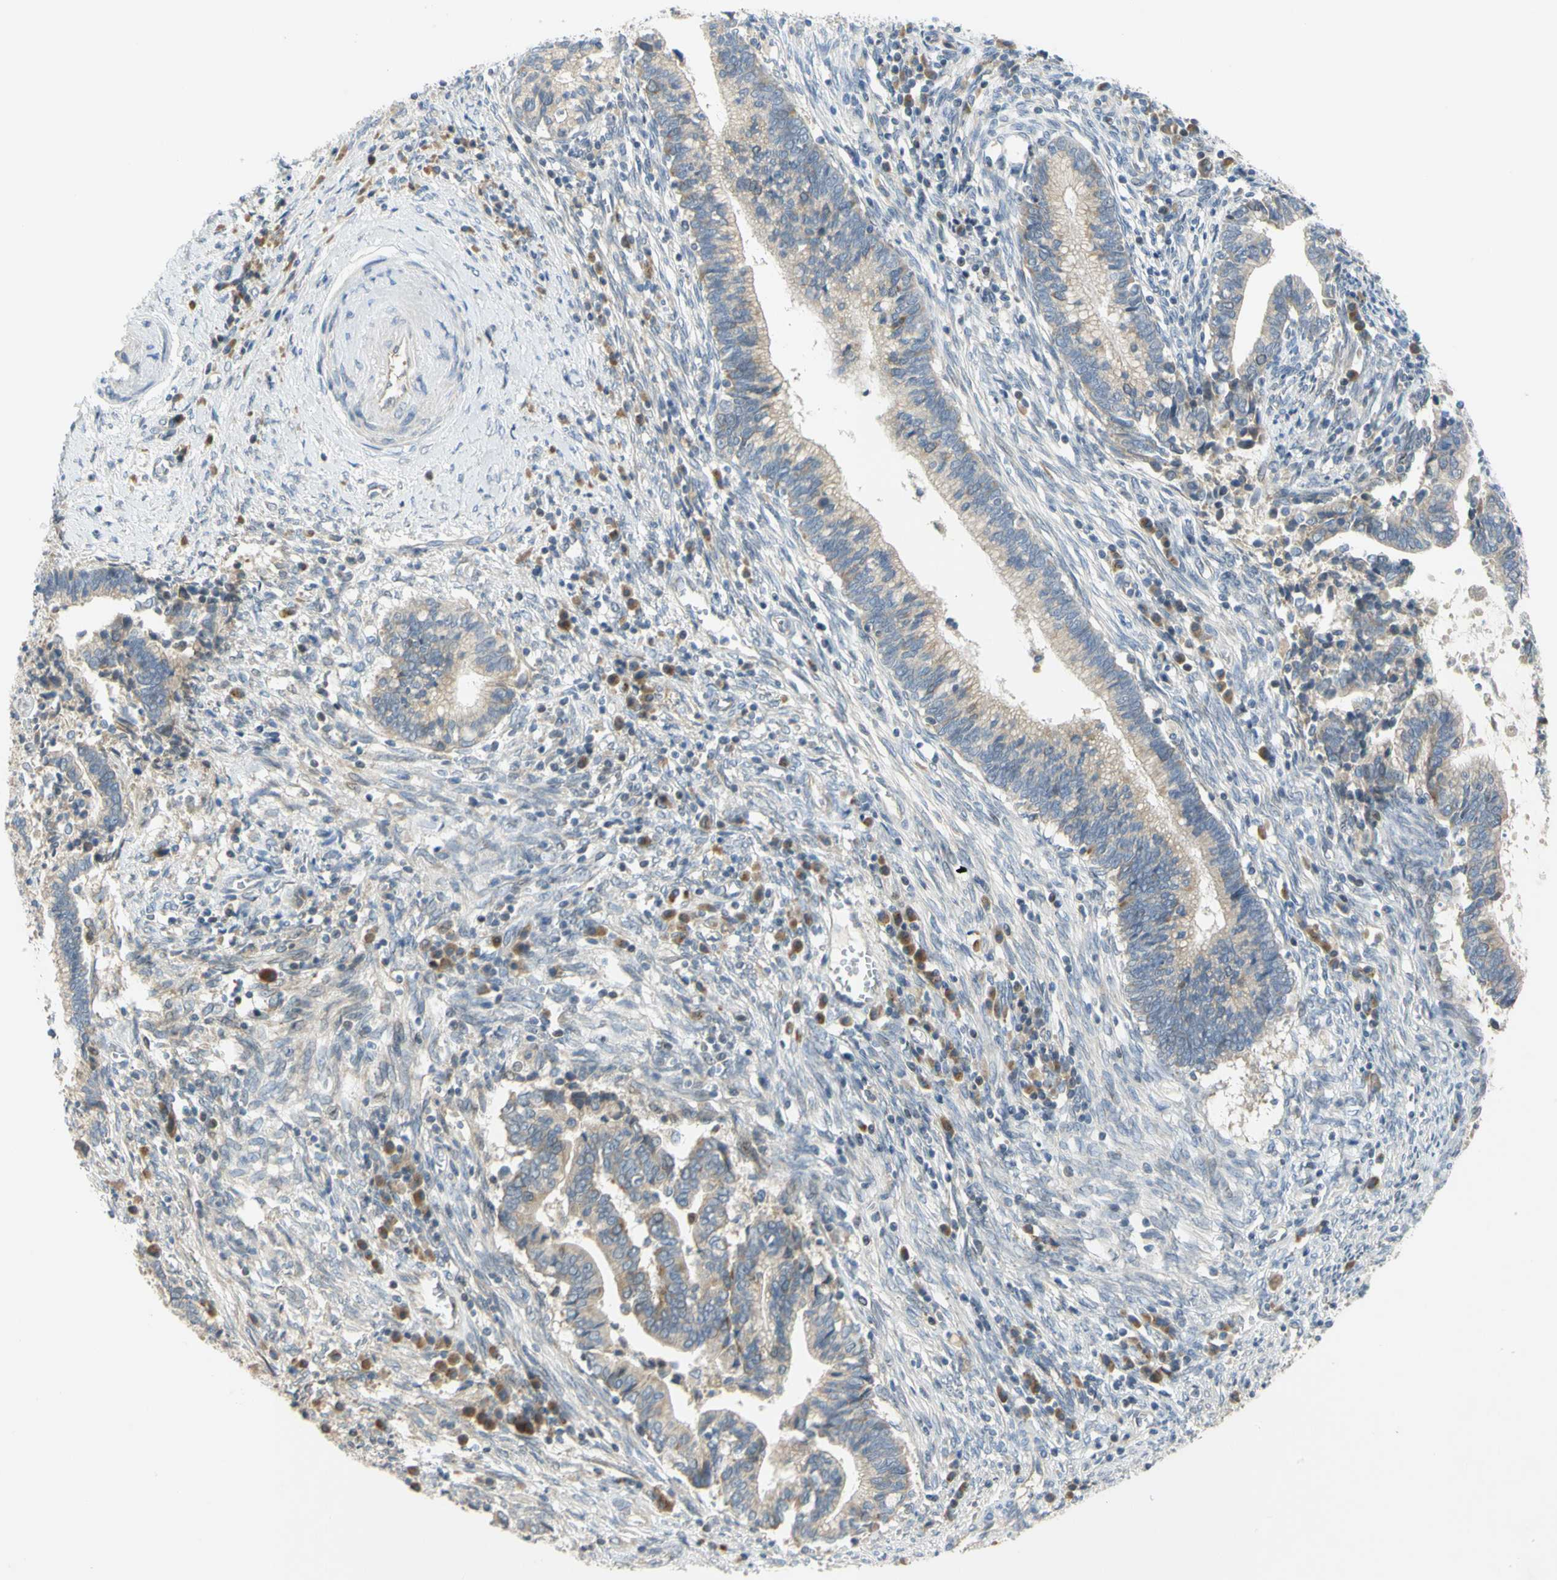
{"staining": {"intensity": "moderate", "quantity": ">75%", "location": "cytoplasmic/membranous"}, "tissue": "cervical cancer", "cell_type": "Tumor cells", "image_type": "cancer", "snomed": [{"axis": "morphology", "description": "Adenocarcinoma, NOS"}, {"axis": "topography", "description": "Cervix"}], "caption": "Protein expression analysis of human cervical cancer reveals moderate cytoplasmic/membranous positivity in about >75% of tumor cells.", "gene": "CCNB2", "patient": {"sex": "female", "age": 44}}